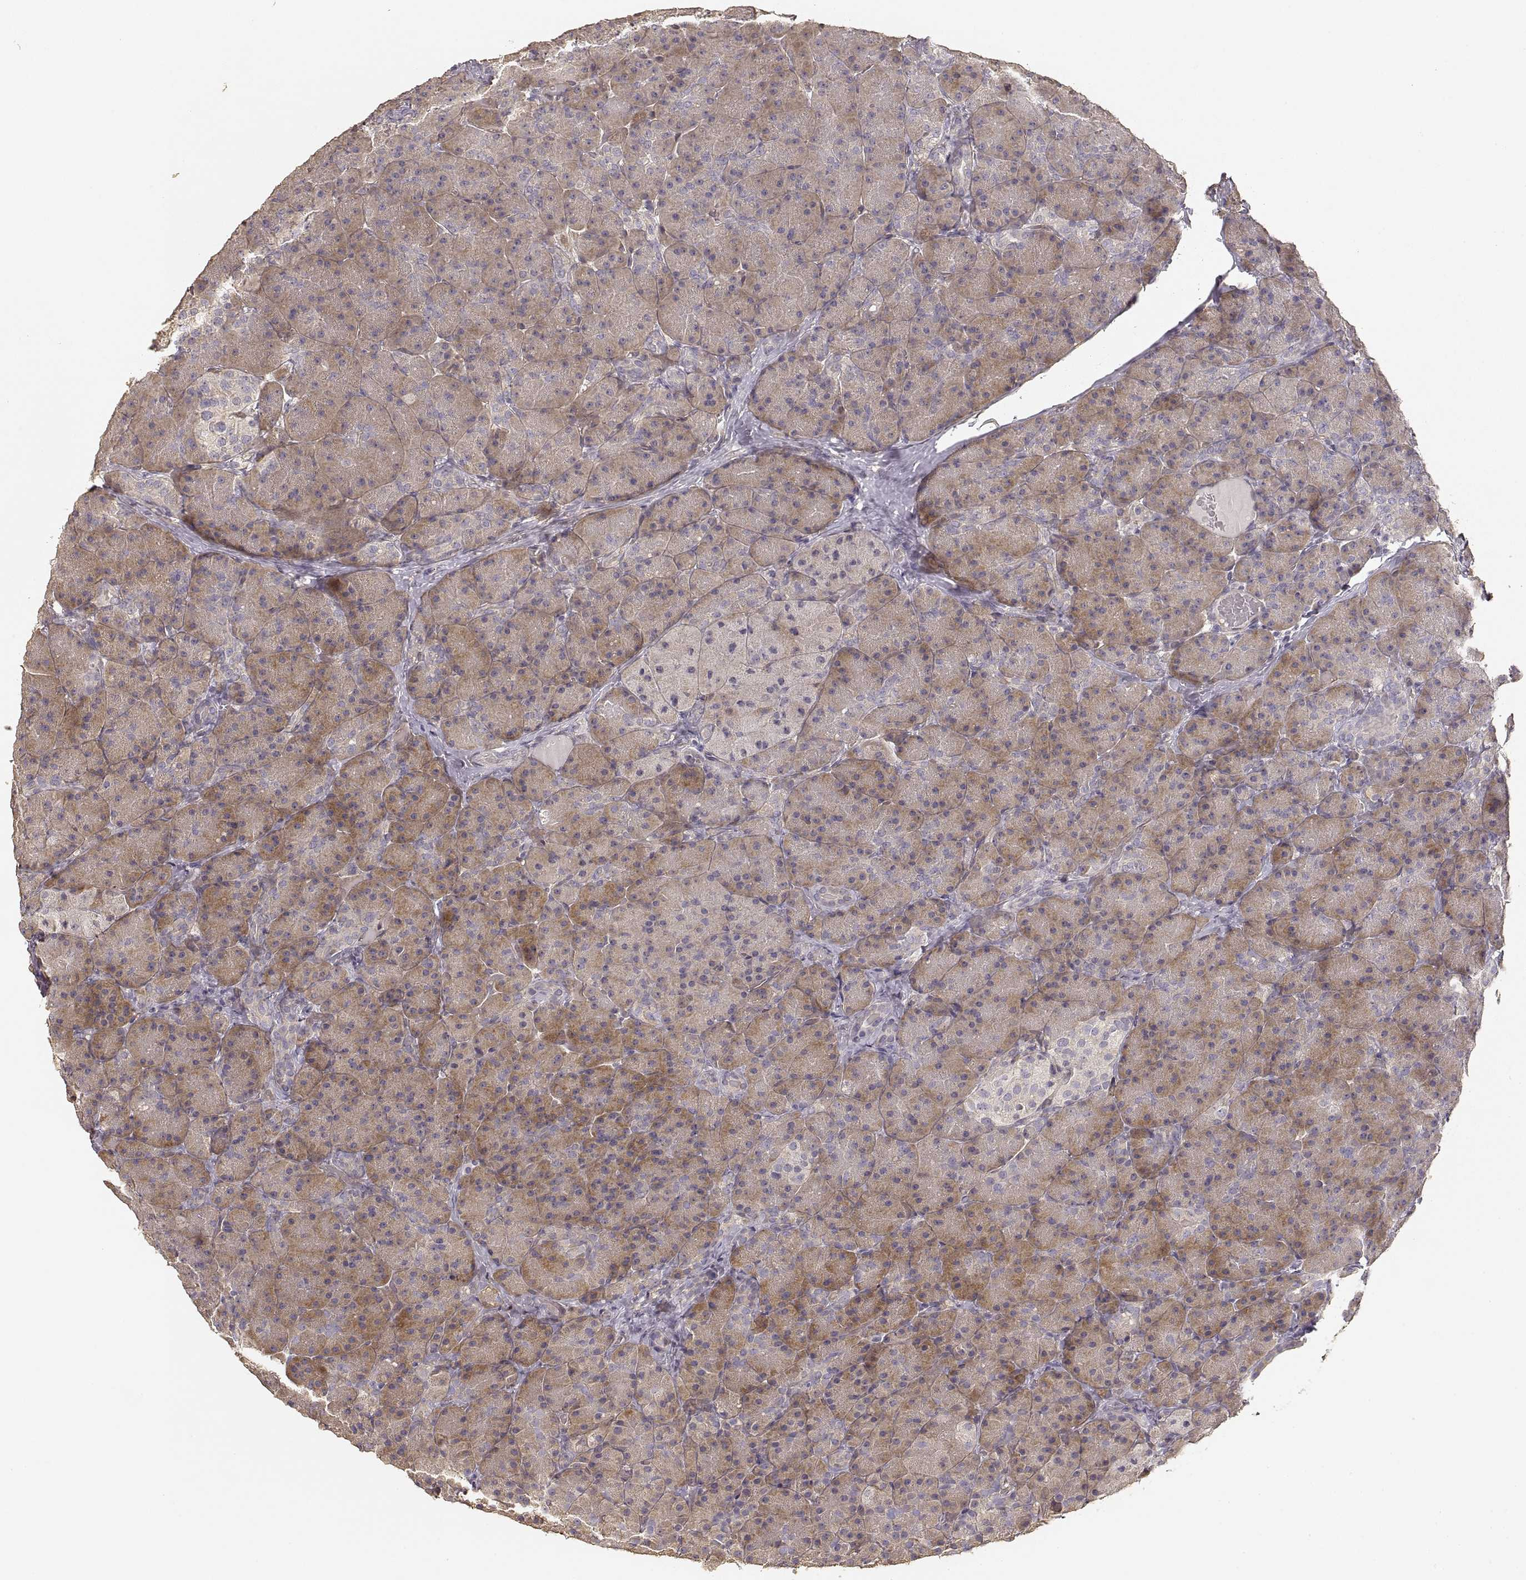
{"staining": {"intensity": "moderate", "quantity": ">75%", "location": "cytoplasmic/membranous"}, "tissue": "pancreas", "cell_type": "Exocrine glandular cells", "image_type": "normal", "snomed": [{"axis": "morphology", "description": "Normal tissue, NOS"}, {"axis": "topography", "description": "Pancreas"}], "caption": "About >75% of exocrine glandular cells in normal human pancreas demonstrate moderate cytoplasmic/membranous protein staining as visualized by brown immunohistochemical staining.", "gene": "LAMA4", "patient": {"sex": "male", "age": 57}}